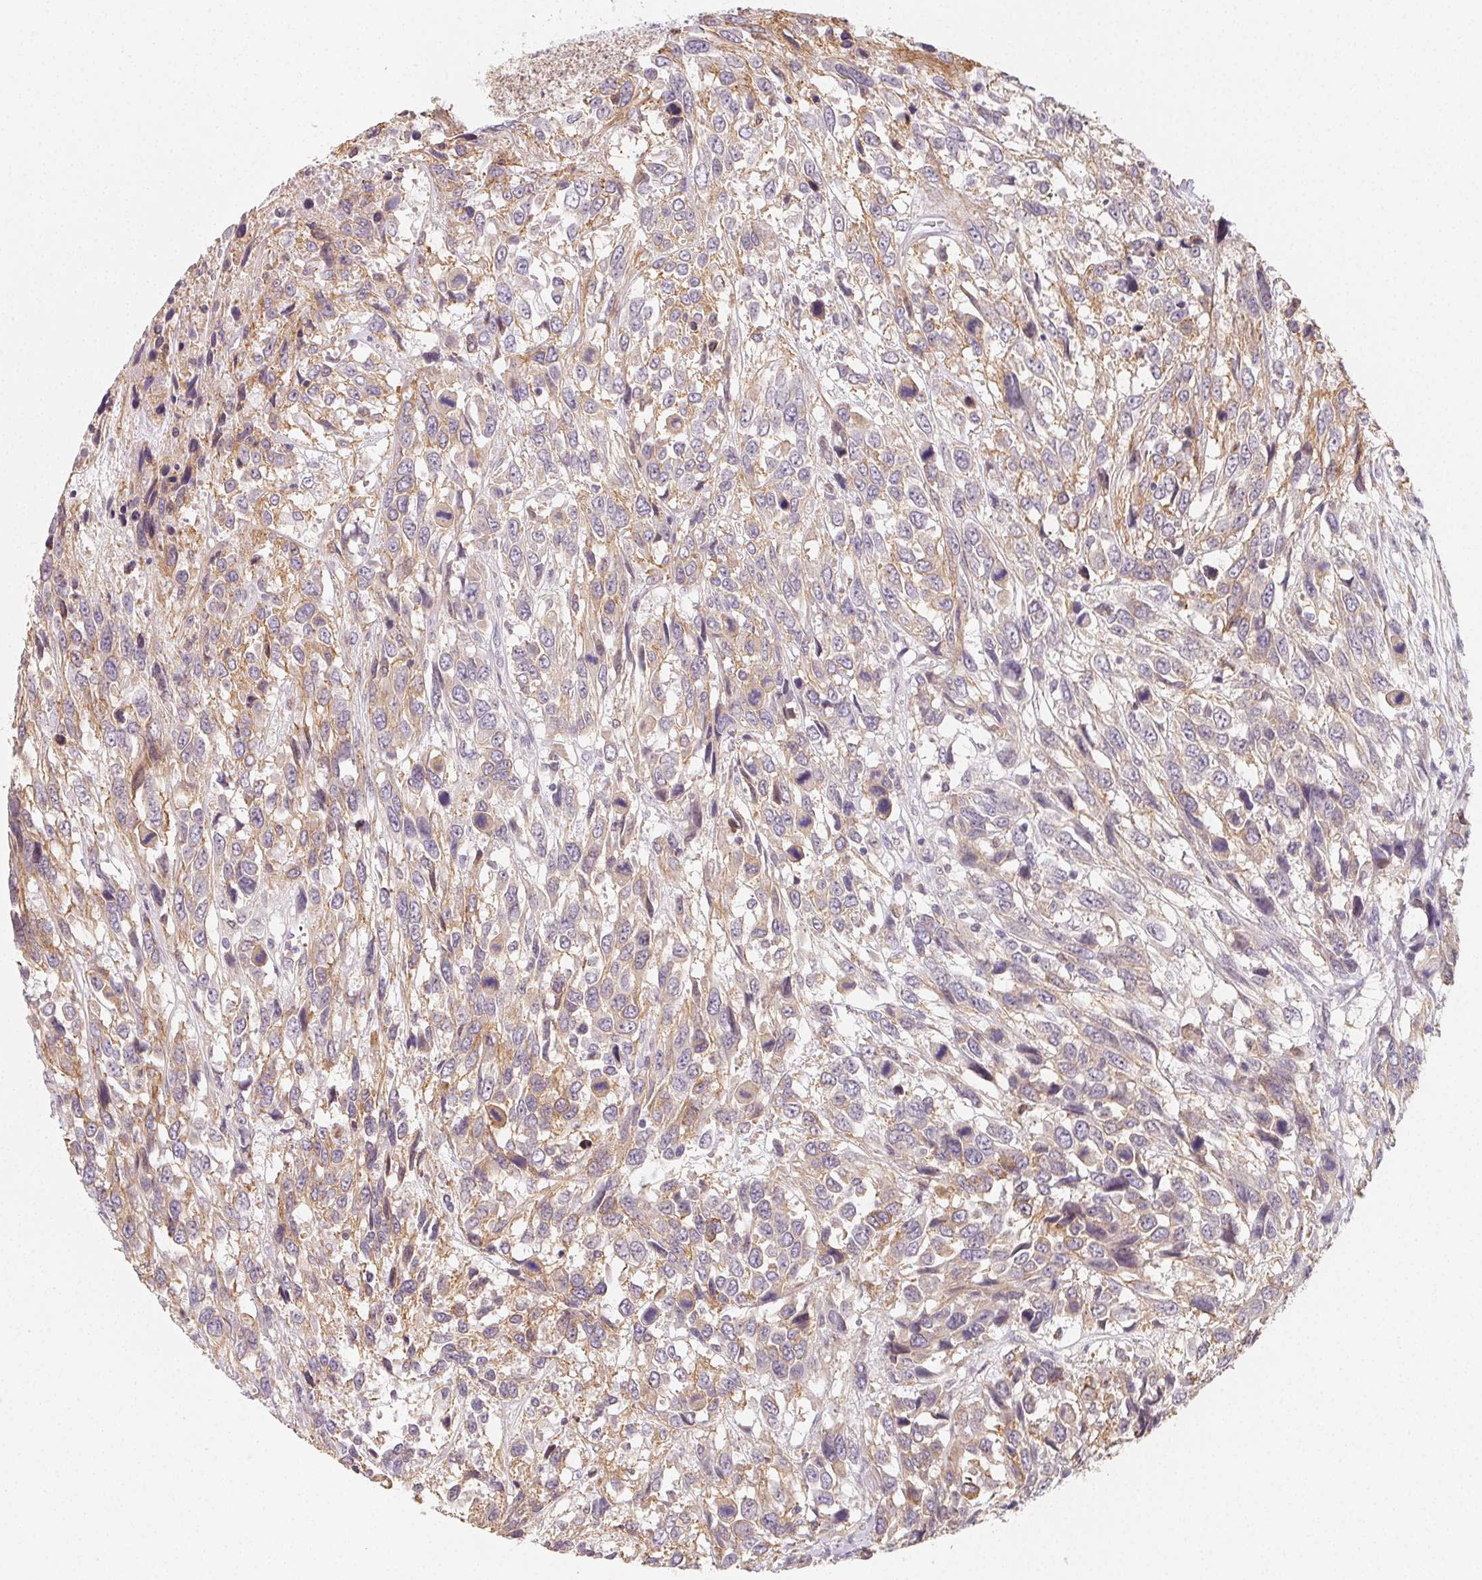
{"staining": {"intensity": "weak", "quantity": "25%-75%", "location": "cytoplasmic/membranous"}, "tissue": "urothelial cancer", "cell_type": "Tumor cells", "image_type": "cancer", "snomed": [{"axis": "morphology", "description": "Urothelial carcinoma, High grade"}, {"axis": "topography", "description": "Urinary bladder"}], "caption": "IHC photomicrograph of human urothelial carcinoma (high-grade) stained for a protein (brown), which shows low levels of weak cytoplasmic/membranous expression in about 25%-75% of tumor cells.", "gene": "LRRC23", "patient": {"sex": "female", "age": 70}}